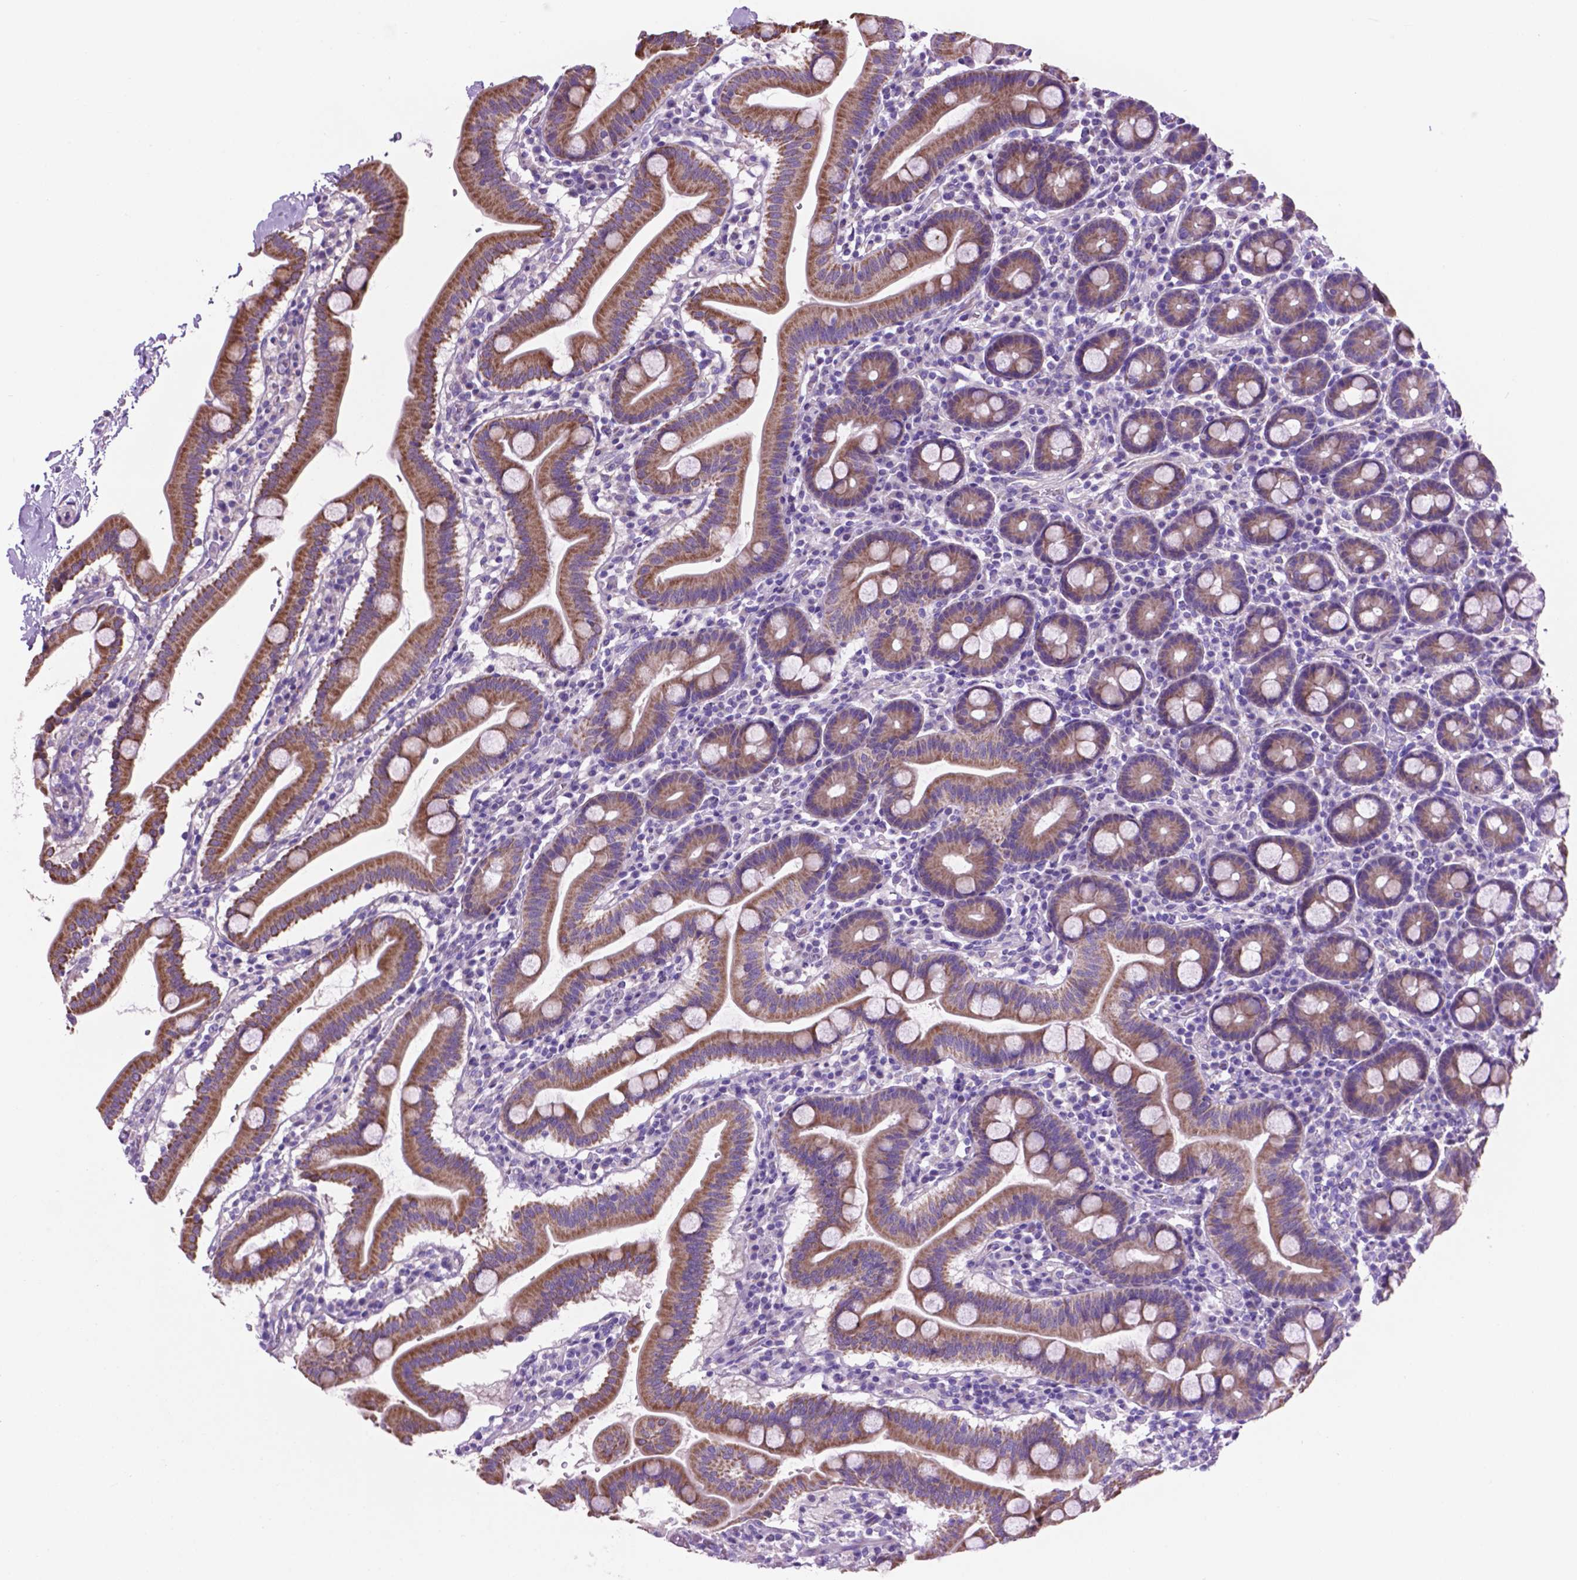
{"staining": {"intensity": "moderate", "quantity": ">75%", "location": "cytoplasmic/membranous"}, "tissue": "duodenum", "cell_type": "Glandular cells", "image_type": "normal", "snomed": [{"axis": "morphology", "description": "Normal tissue, NOS"}, {"axis": "topography", "description": "Pancreas"}, {"axis": "topography", "description": "Duodenum"}], "caption": "Duodenum stained for a protein (brown) shows moderate cytoplasmic/membranous positive staining in approximately >75% of glandular cells.", "gene": "TMEM121B", "patient": {"sex": "male", "age": 59}}